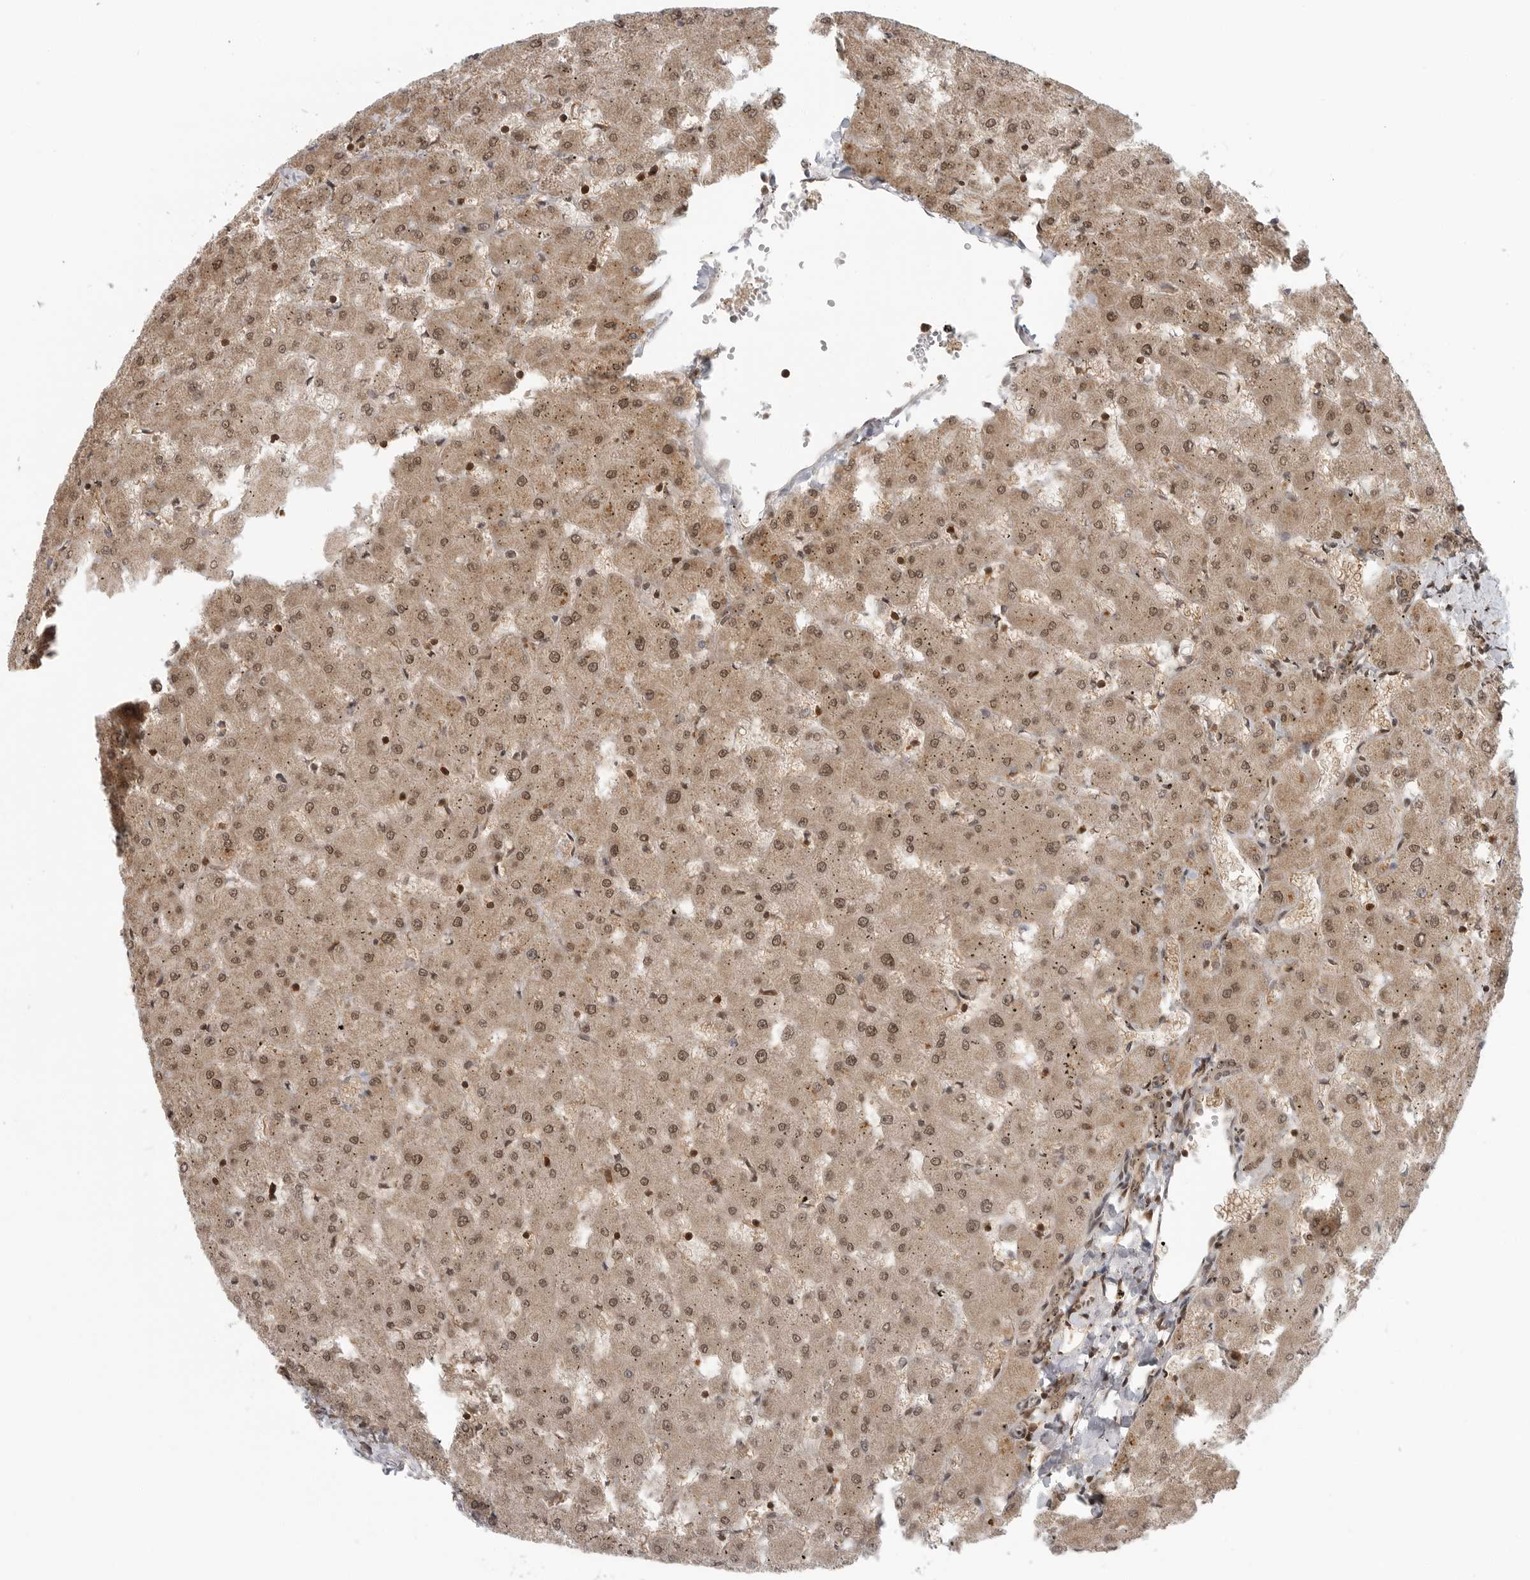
{"staining": {"intensity": "moderate", "quantity": ">75%", "location": "cytoplasmic/membranous,nuclear"}, "tissue": "liver", "cell_type": "Cholangiocytes", "image_type": "normal", "snomed": [{"axis": "morphology", "description": "Normal tissue, NOS"}, {"axis": "topography", "description": "Liver"}], "caption": "Immunohistochemistry (IHC) image of benign liver: liver stained using immunohistochemistry (IHC) reveals medium levels of moderate protein expression localized specifically in the cytoplasmic/membranous,nuclear of cholangiocytes, appearing as a cytoplasmic/membranous,nuclear brown color.", "gene": "SZRD1", "patient": {"sex": "female", "age": 63}}